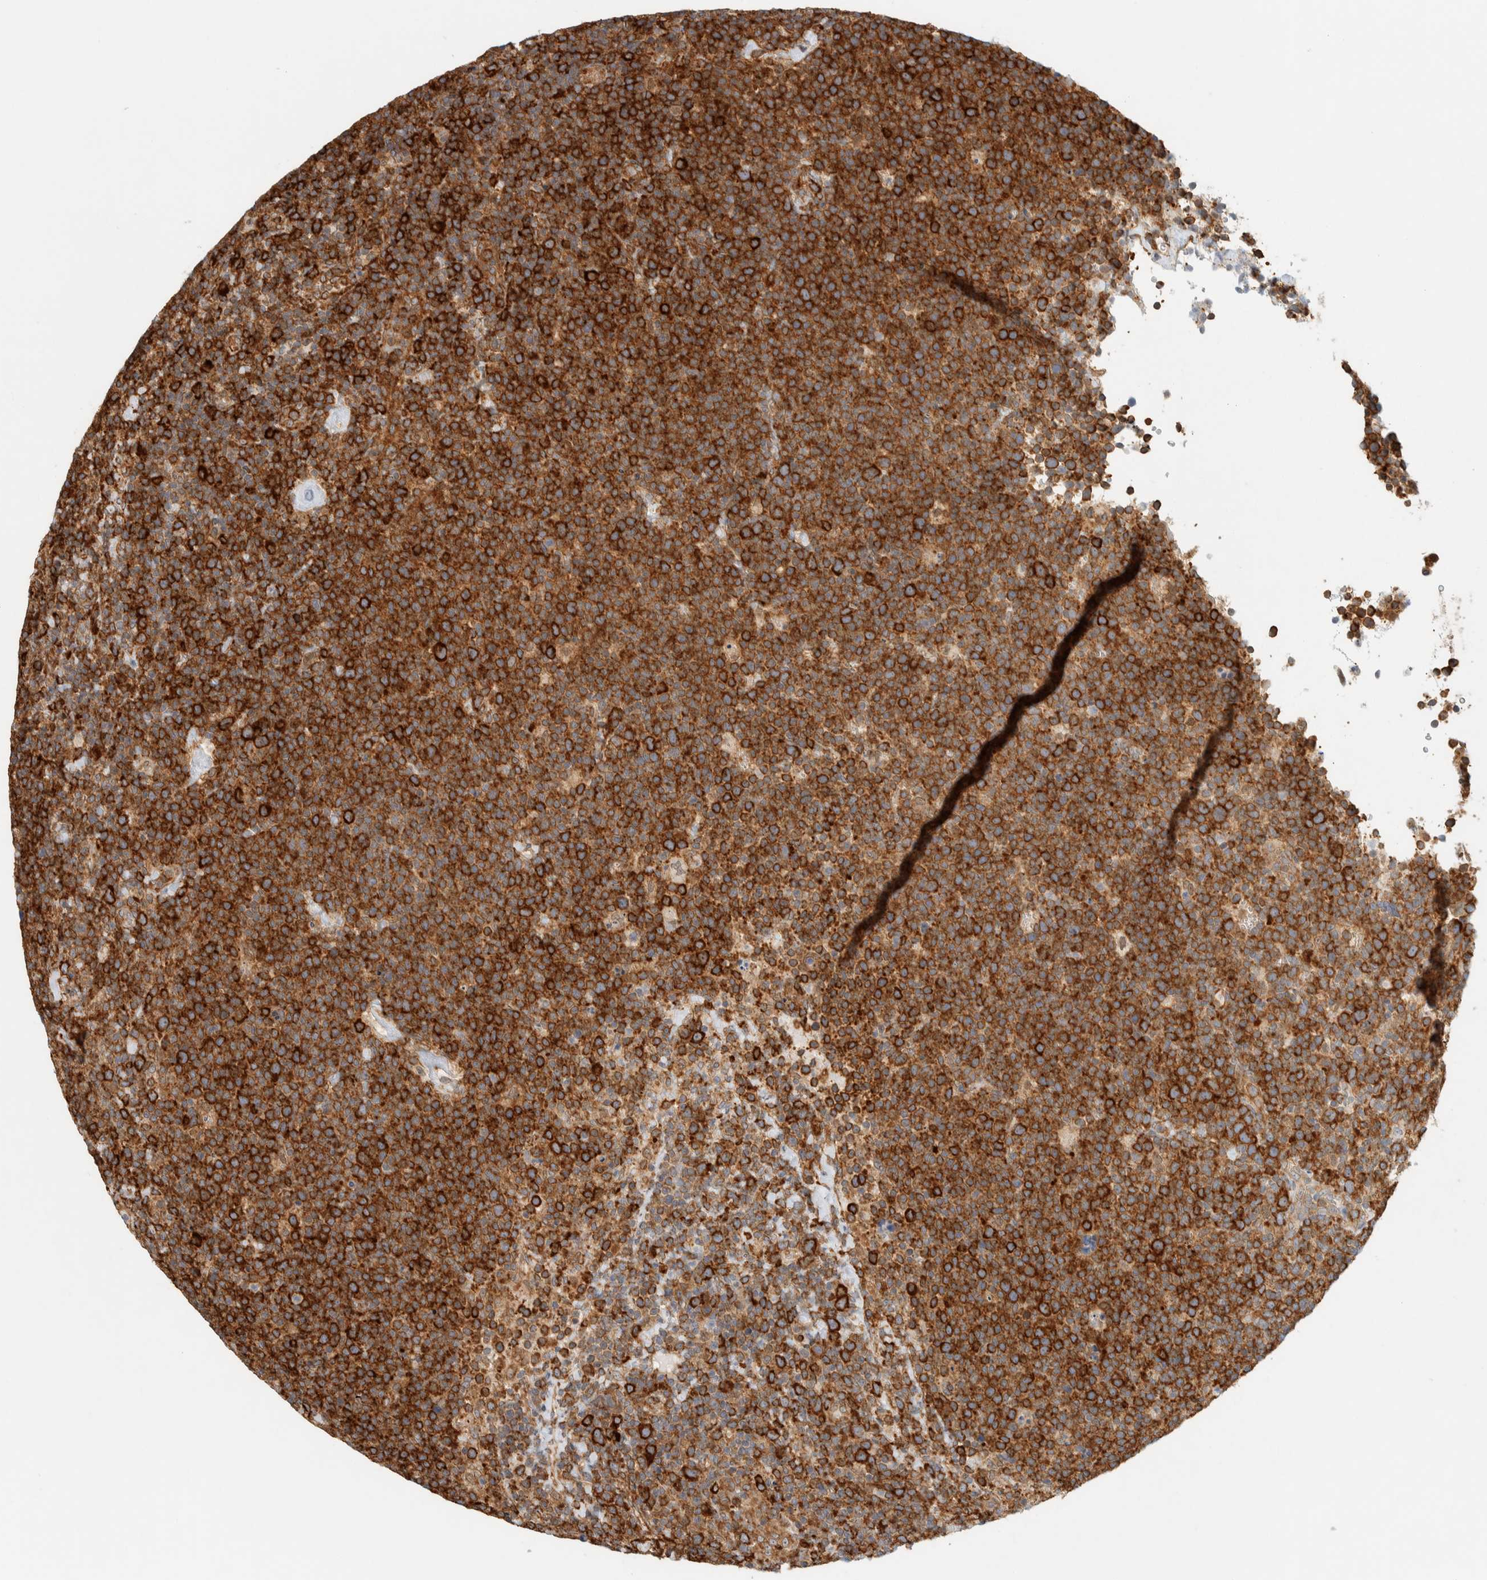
{"staining": {"intensity": "strong", "quantity": ">75%", "location": "cytoplasmic/membranous"}, "tissue": "lymphoma", "cell_type": "Tumor cells", "image_type": "cancer", "snomed": [{"axis": "morphology", "description": "Malignant lymphoma, non-Hodgkin's type, High grade"}, {"axis": "topography", "description": "Lymph node"}], "caption": "Brown immunohistochemical staining in human high-grade malignant lymphoma, non-Hodgkin's type demonstrates strong cytoplasmic/membranous staining in approximately >75% of tumor cells.", "gene": "LLGL2", "patient": {"sex": "male", "age": 61}}